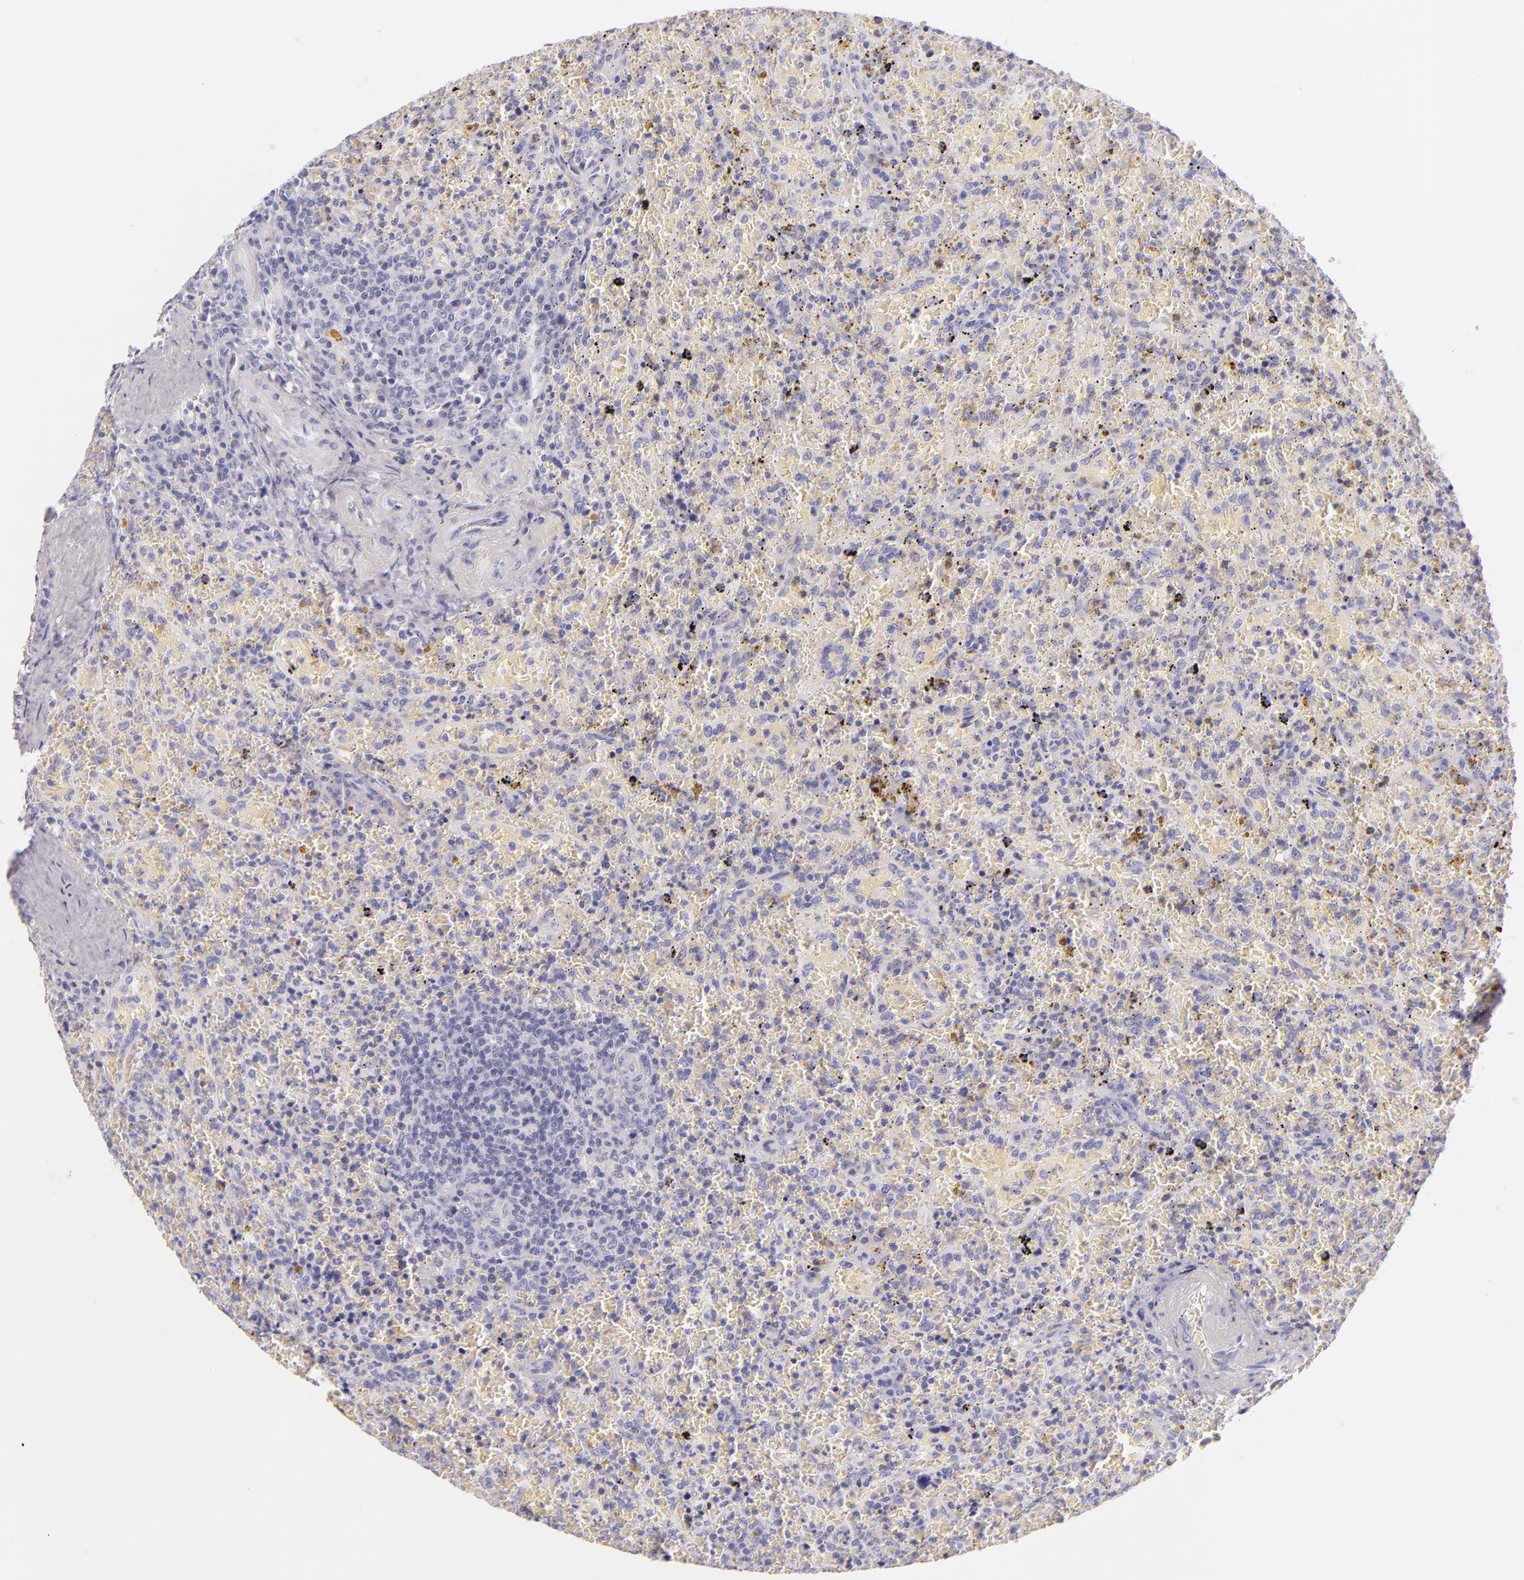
{"staining": {"intensity": "negative", "quantity": "none", "location": "none"}, "tissue": "lymphoma", "cell_type": "Tumor cells", "image_type": "cancer", "snomed": [{"axis": "morphology", "description": "Malignant lymphoma, non-Hodgkin's type, High grade"}, {"axis": "topography", "description": "Spleen"}, {"axis": "topography", "description": "Lymph node"}], "caption": "An image of human malignant lymphoma, non-Hodgkin's type (high-grade) is negative for staining in tumor cells.", "gene": "INA", "patient": {"sex": "female", "age": 70}}